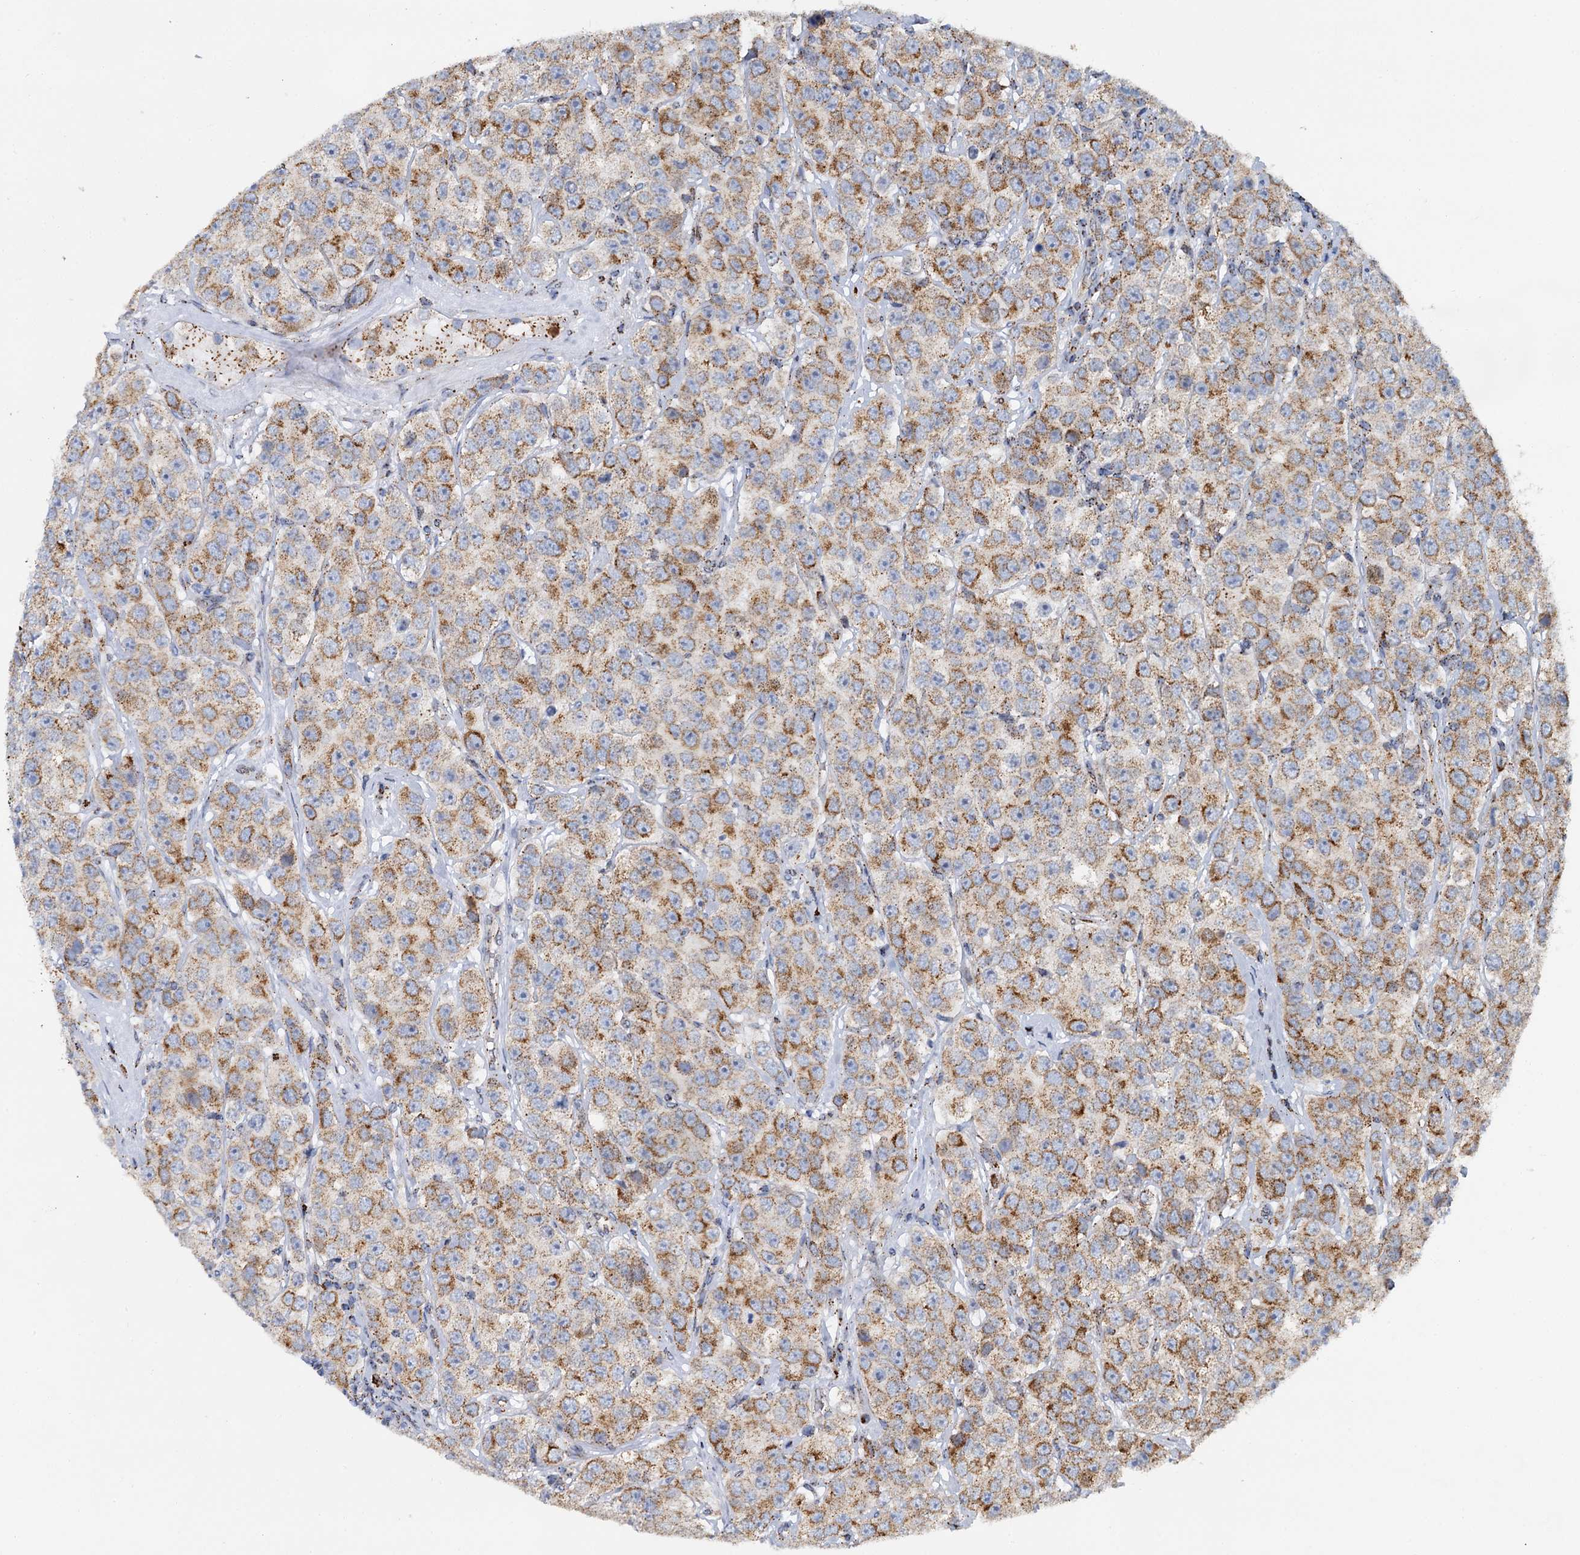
{"staining": {"intensity": "moderate", "quantity": ">75%", "location": "cytoplasmic/membranous"}, "tissue": "testis cancer", "cell_type": "Tumor cells", "image_type": "cancer", "snomed": [{"axis": "morphology", "description": "Seminoma, NOS"}, {"axis": "topography", "description": "Testis"}], "caption": "This photomicrograph displays immunohistochemistry staining of seminoma (testis), with medium moderate cytoplasmic/membranous positivity in approximately >75% of tumor cells.", "gene": "SUPT20H", "patient": {"sex": "male", "age": 28}}